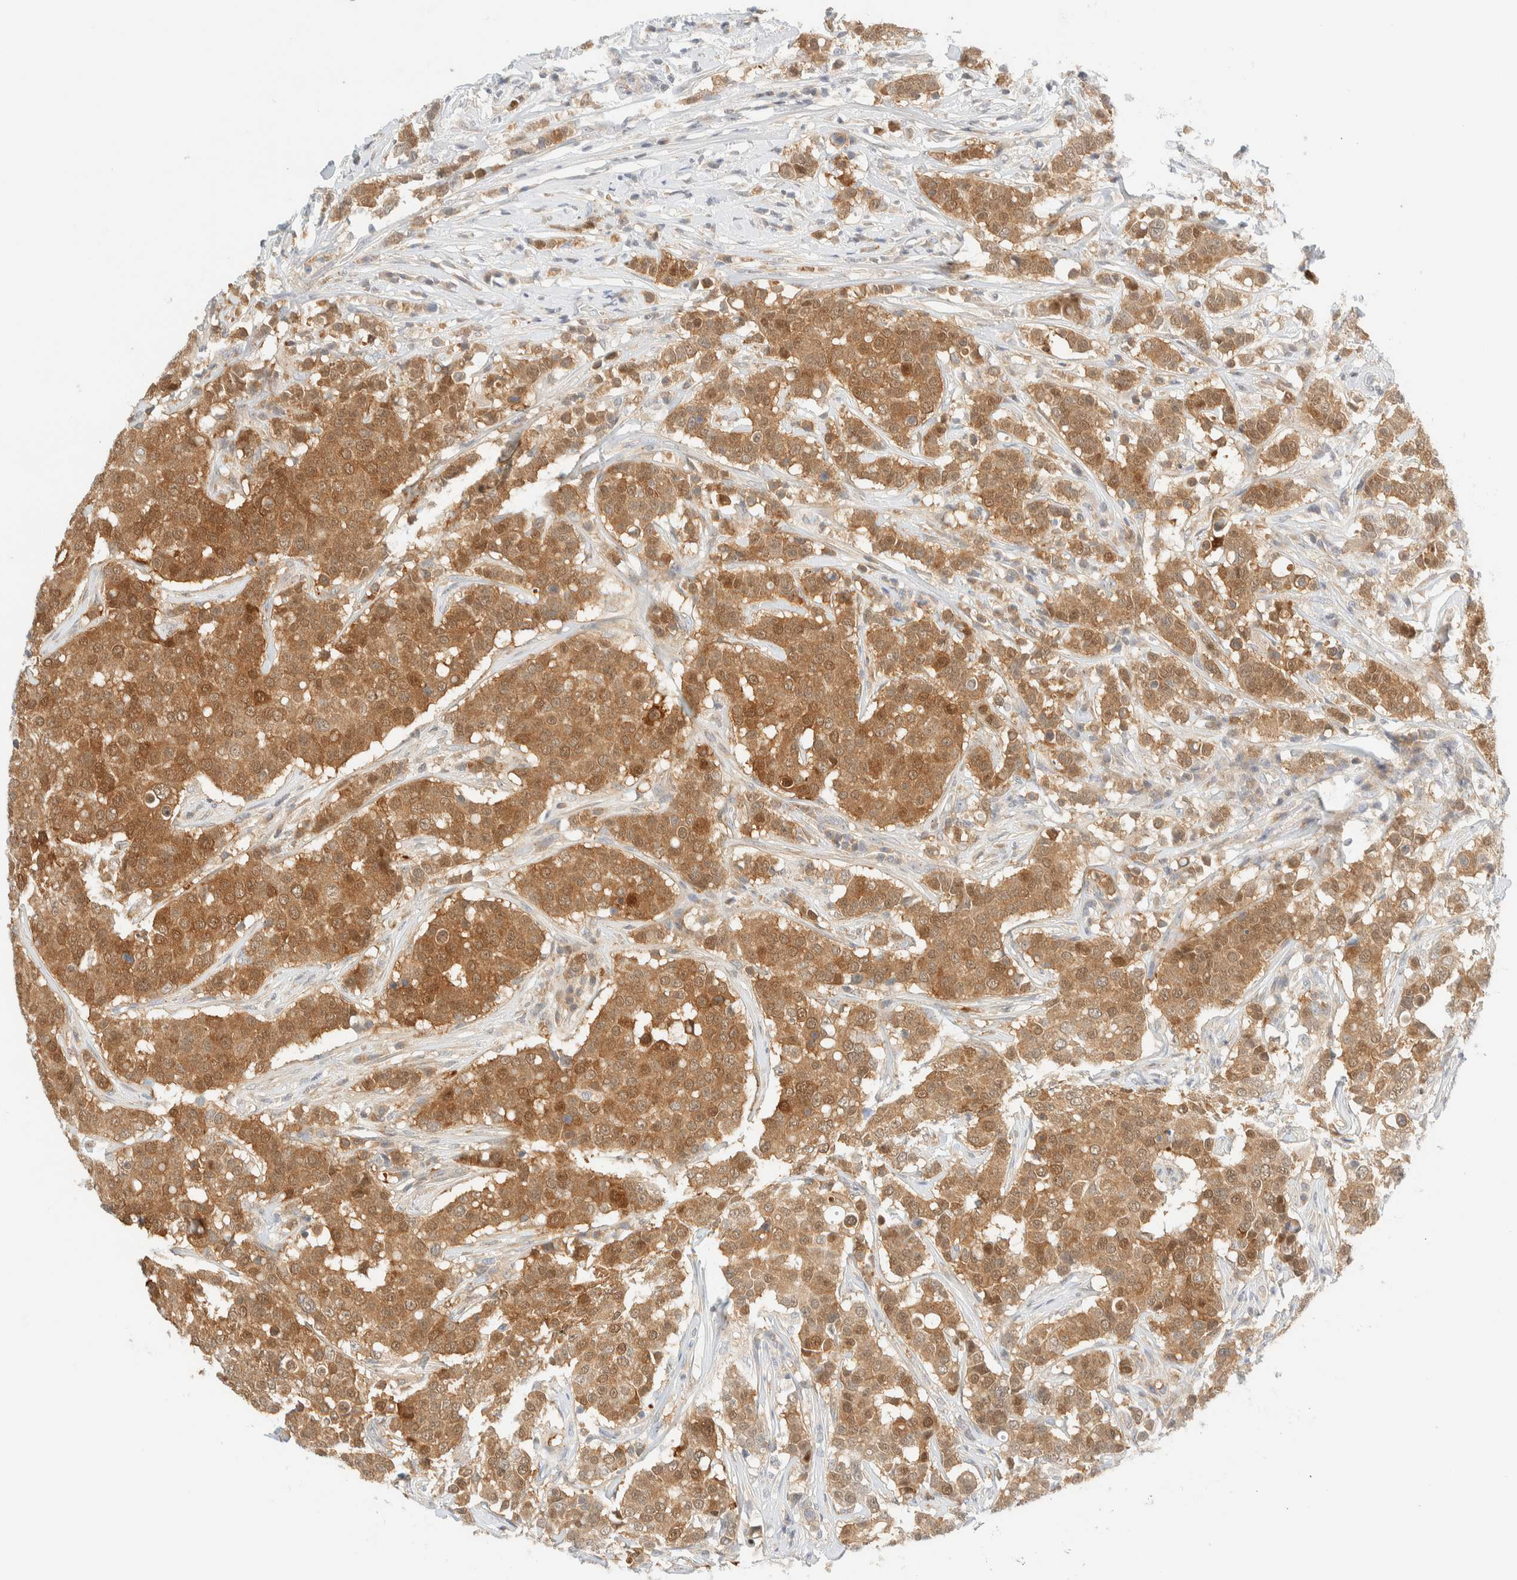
{"staining": {"intensity": "moderate", "quantity": ">75%", "location": "cytoplasmic/membranous,nuclear"}, "tissue": "breast cancer", "cell_type": "Tumor cells", "image_type": "cancer", "snomed": [{"axis": "morphology", "description": "Duct carcinoma"}, {"axis": "topography", "description": "Breast"}], "caption": "A photomicrograph showing moderate cytoplasmic/membranous and nuclear expression in about >75% of tumor cells in breast cancer (infiltrating ductal carcinoma), as visualized by brown immunohistochemical staining.", "gene": "PCYT2", "patient": {"sex": "female", "age": 27}}